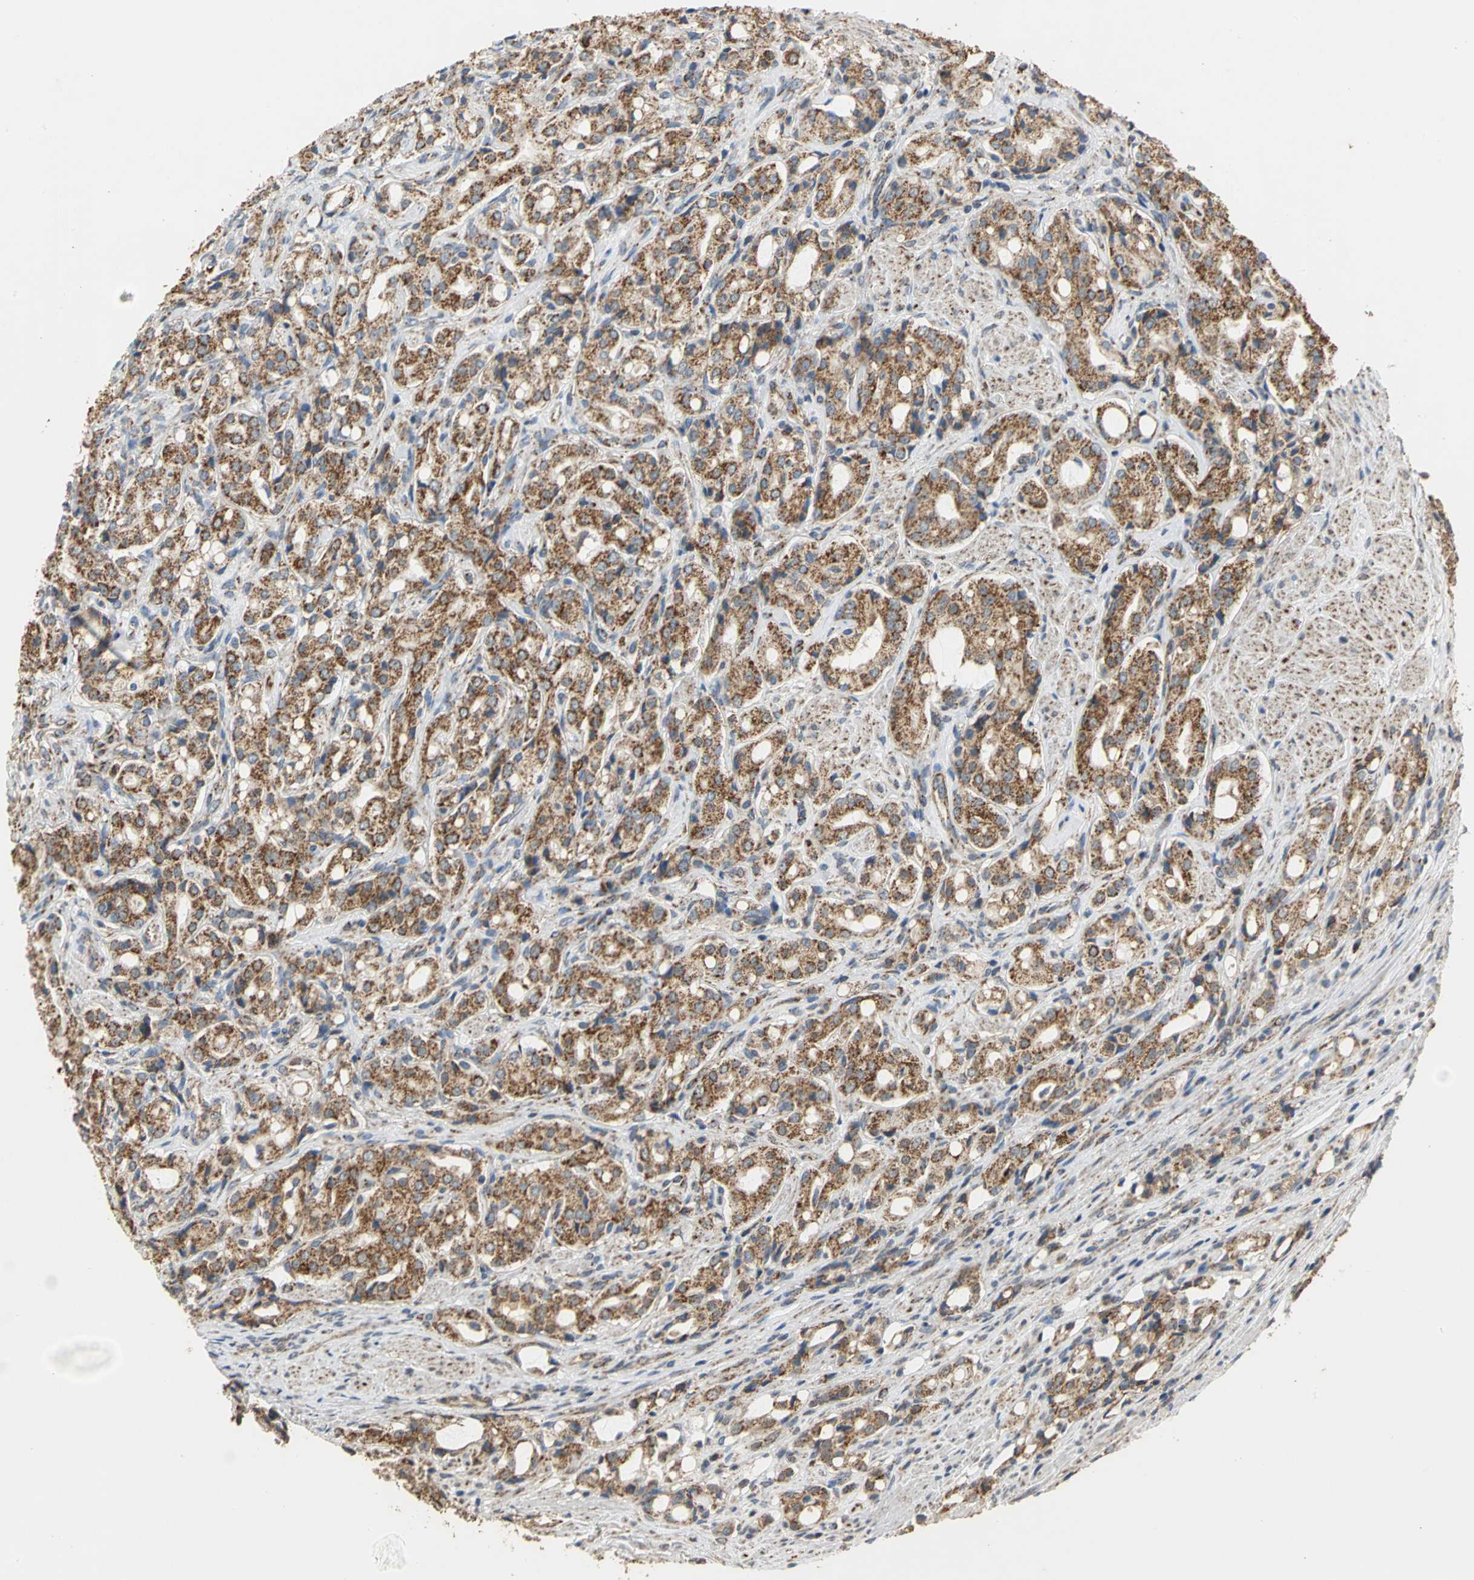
{"staining": {"intensity": "strong", "quantity": ">75%", "location": "cytoplasmic/membranous"}, "tissue": "prostate cancer", "cell_type": "Tumor cells", "image_type": "cancer", "snomed": [{"axis": "morphology", "description": "Adenocarcinoma, High grade"}, {"axis": "topography", "description": "Prostate"}], "caption": "Immunohistochemical staining of high-grade adenocarcinoma (prostate) displays high levels of strong cytoplasmic/membranous expression in approximately >75% of tumor cells.", "gene": "NDUFB5", "patient": {"sex": "male", "age": 72}}